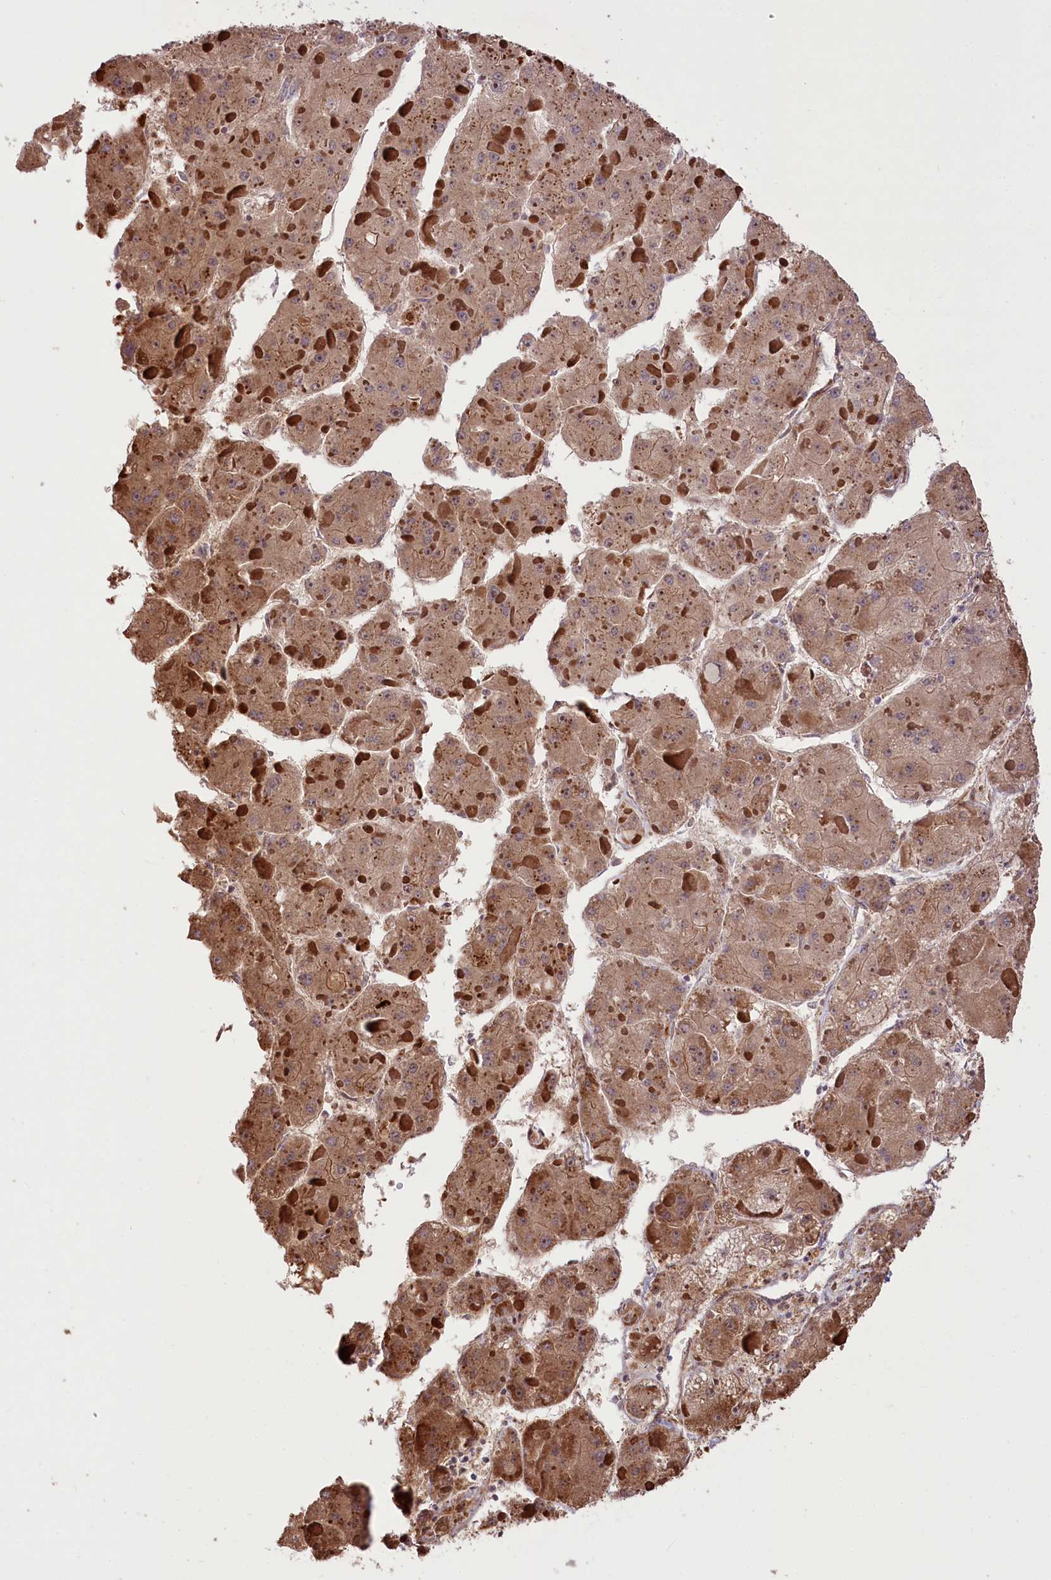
{"staining": {"intensity": "moderate", "quantity": ">75%", "location": "cytoplasmic/membranous"}, "tissue": "liver cancer", "cell_type": "Tumor cells", "image_type": "cancer", "snomed": [{"axis": "morphology", "description": "Carcinoma, Hepatocellular, NOS"}, {"axis": "topography", "description": "Liver"}], "caption": "The immunohistochemical stain shows moderate cytoplasmic/membranous staining in tumor cells of hepatocellular carcinoma (liver) tissue.", "gene": "RNF24", "patient": {"sex": "female", "age": 73}}